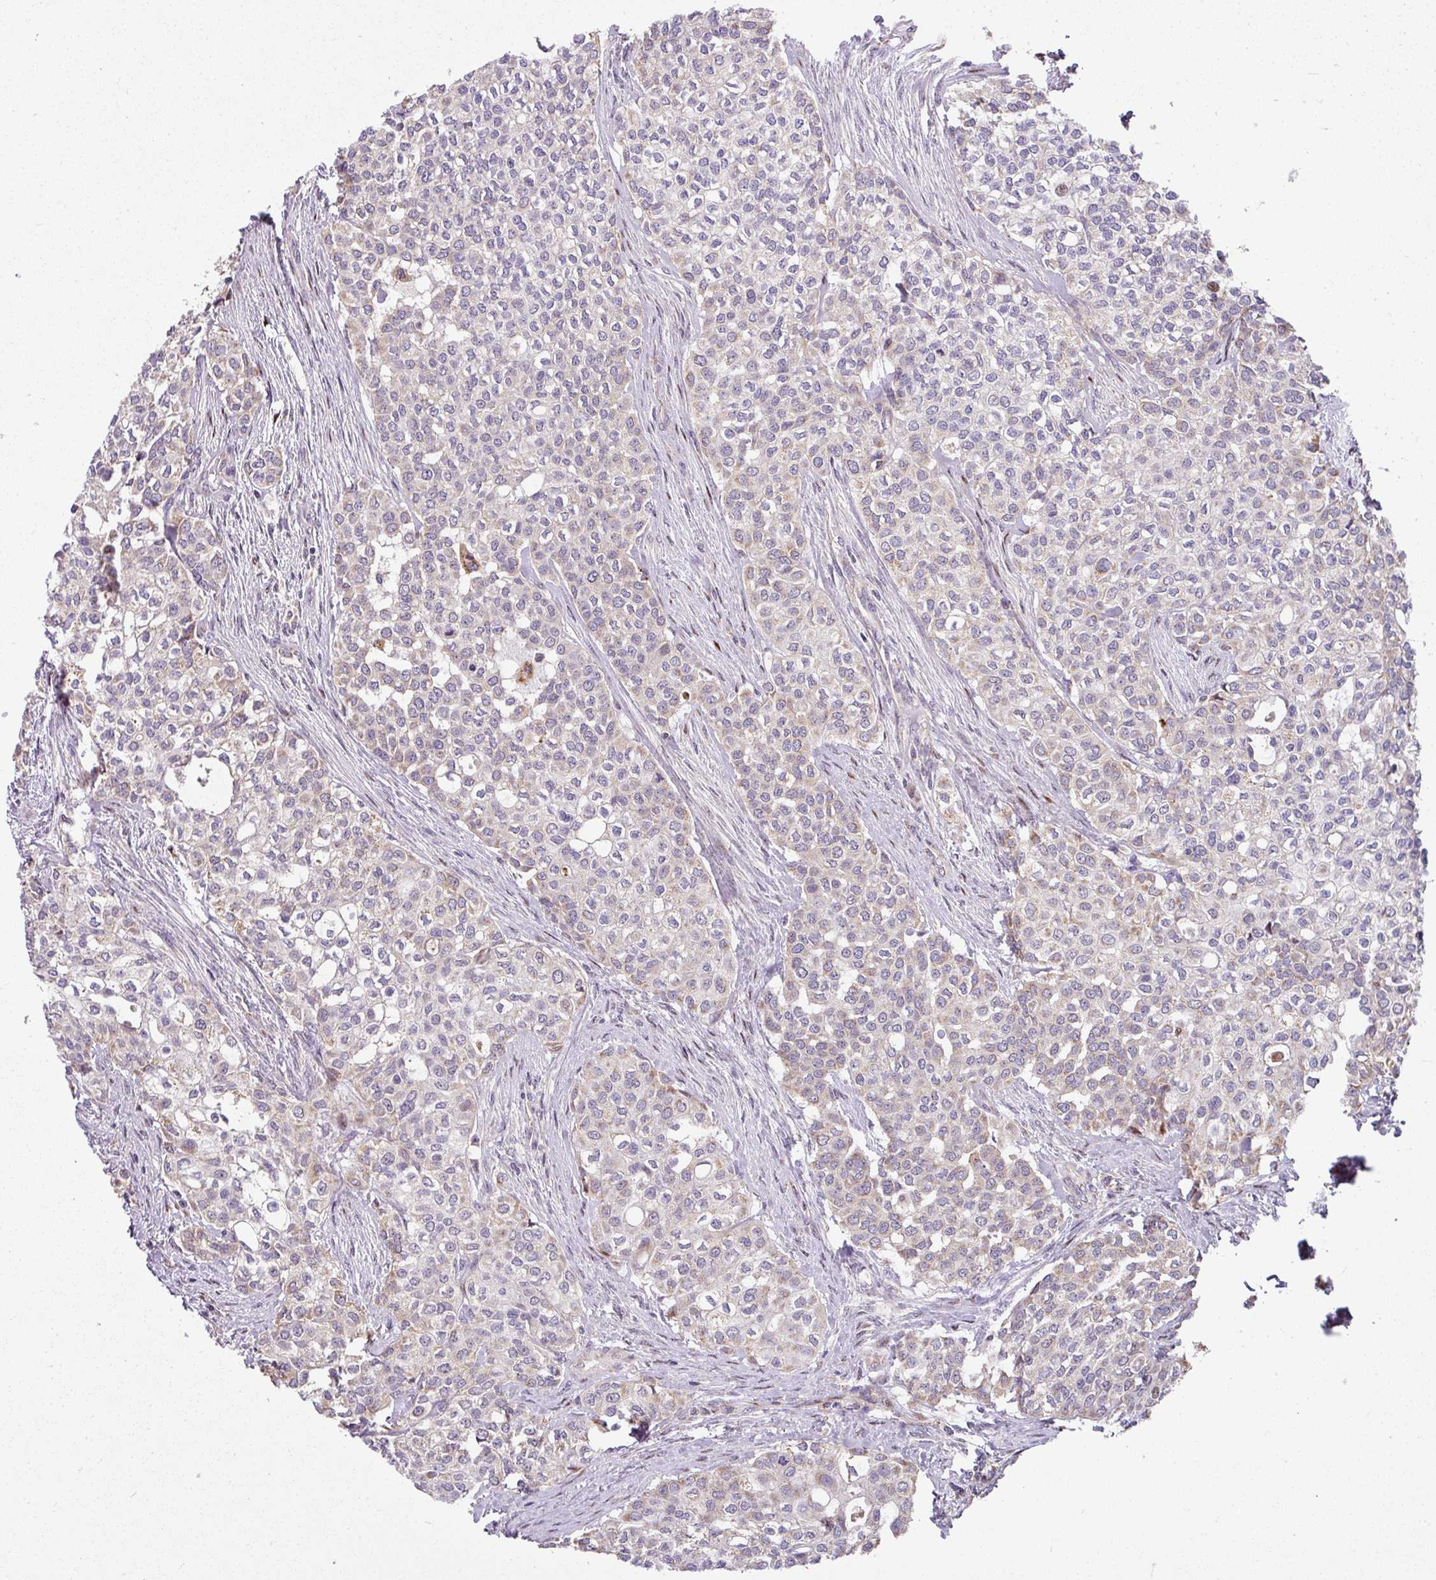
{"staining": {"intensity": "moderate", "quantity": "<25%", "location": "cytoplasmic/membranous"}, "tissue": "head and neck cancer", "cell_type": "Tumor cells", "image_type": "cancer", "snomed": [{"axis": "morphology", "description": "Adenocarcinoma, NOS"}, {"axis": "topography", "description": "Head-Neck"}], "caption": "Immunohistochemical staining of human head and neck adenocarcinoma shows low levels of moderate cytoplasmic/membranous positivity in approximately <25% of tumor cells. The staining was performed using DAB (3,3'-diaminobenzidine), with brown indicating positive protein expression. Nuclei are stained blue with hematoxylin.", "gene": "SARS2", "patient": {"sex": "male", "age": 81}}